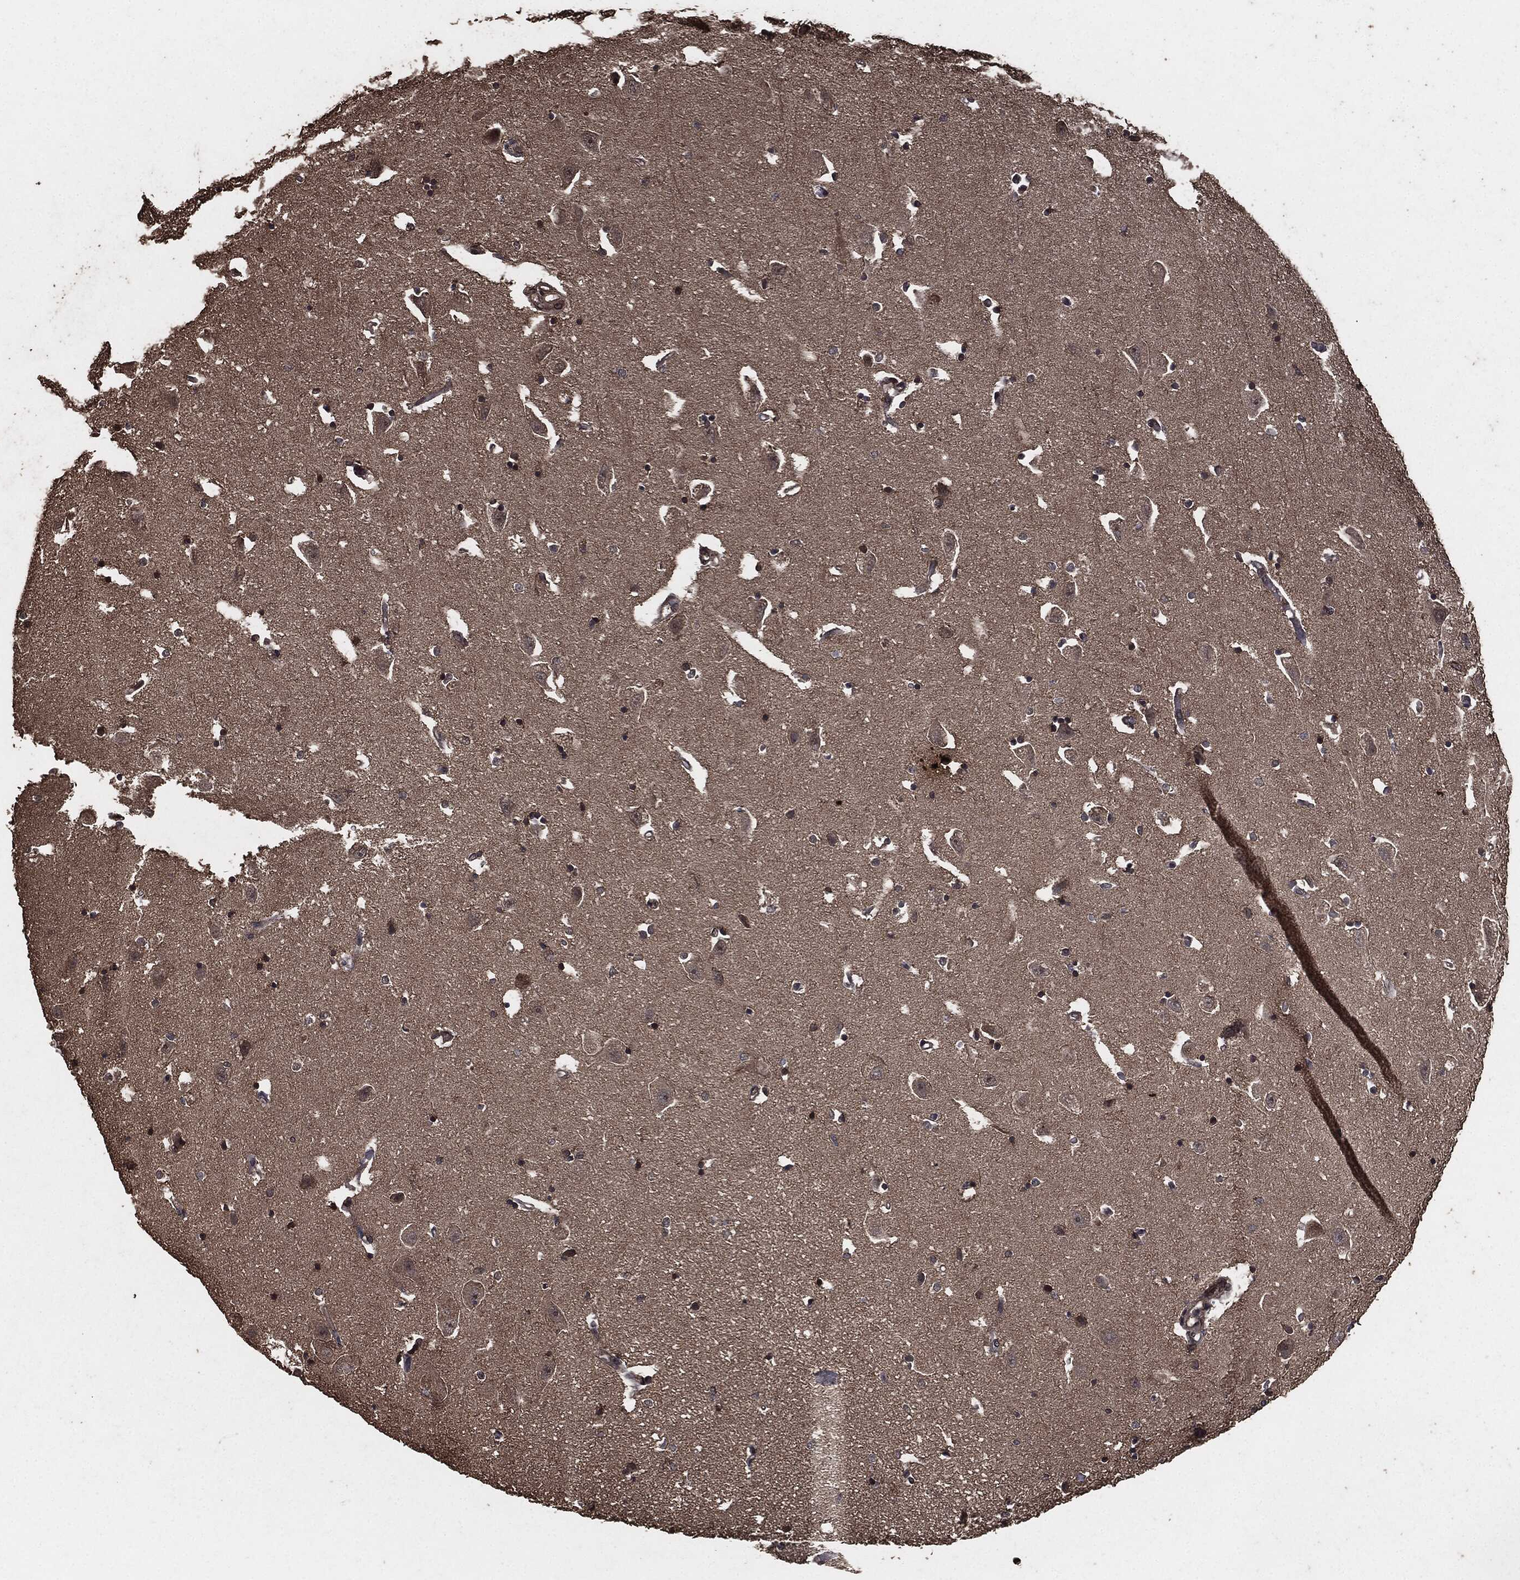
{"staining": {"intensity": "weak", "quantity": "<25%", "location": "cytoplasmic/membranous"}, "tissue": "hippocampus", "cell_type": "Glial cells", "image_type": "normal", "snomed": [{"axis": "morphology", "description": "Normal tissue, NOS"}, {"axis": "topography", "description": "Lateral ventricle wall"}, {"axis": "topography", "description": "Hippocampus"}], "caption": "IHC photomicrograph of unremarkable human hippocampus stained for a protein (brown), which reveals no staining in glial cells. (Stains: DAB IHC with hematoxylin counter stain, Microscopy: brightfield microscopy at high magnification).", "gene": "AKT1S1", "patient": {"sex": "female", "age": 63}}